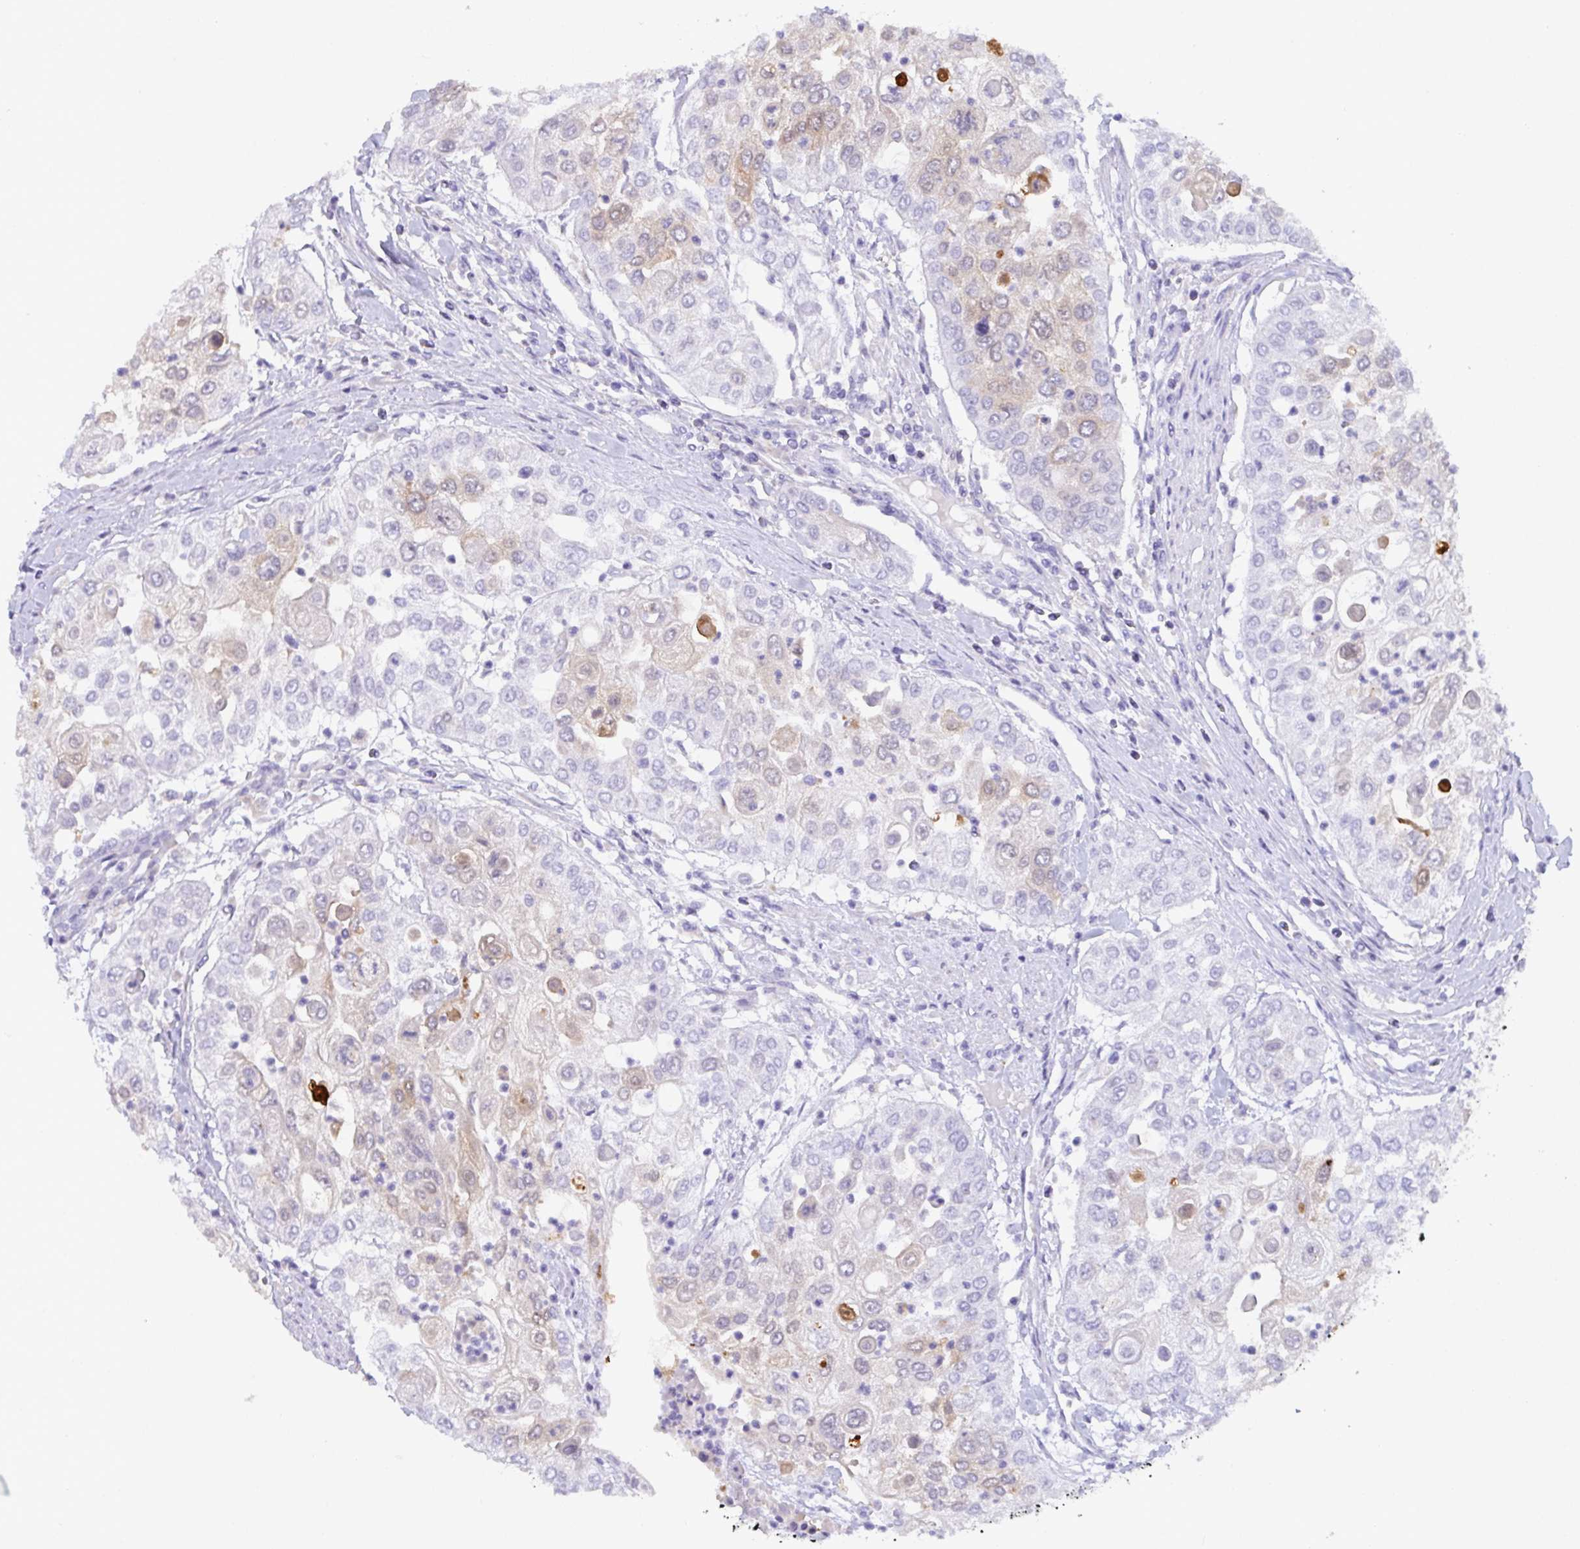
{"staining": {"intensity": "weak", "quantity": "<25%", "location": "cytoplasmic/membranous"}, "tissue": "urothelial cancer", "cell_type": "Tumor cells", "image_type": "cancer", "snomed": [{"axis": "morphology", "description": "Urothelial carcinoma, High grade"}, {"axis": "topography", "description": "Urinary bladder"}], "caption": "IHC histopathology image of human high-grade urothelial carcinoma stained for a protein (brown), which shows no staining in tumor cells. The staining was performed using DAB to visualize the protein expression in brown, while the nuclei were stained in blue with hematoxylin (Magnification: 20x).", "gene": "SERPINB13", "patient": {"sex": "female", "age": 79}}